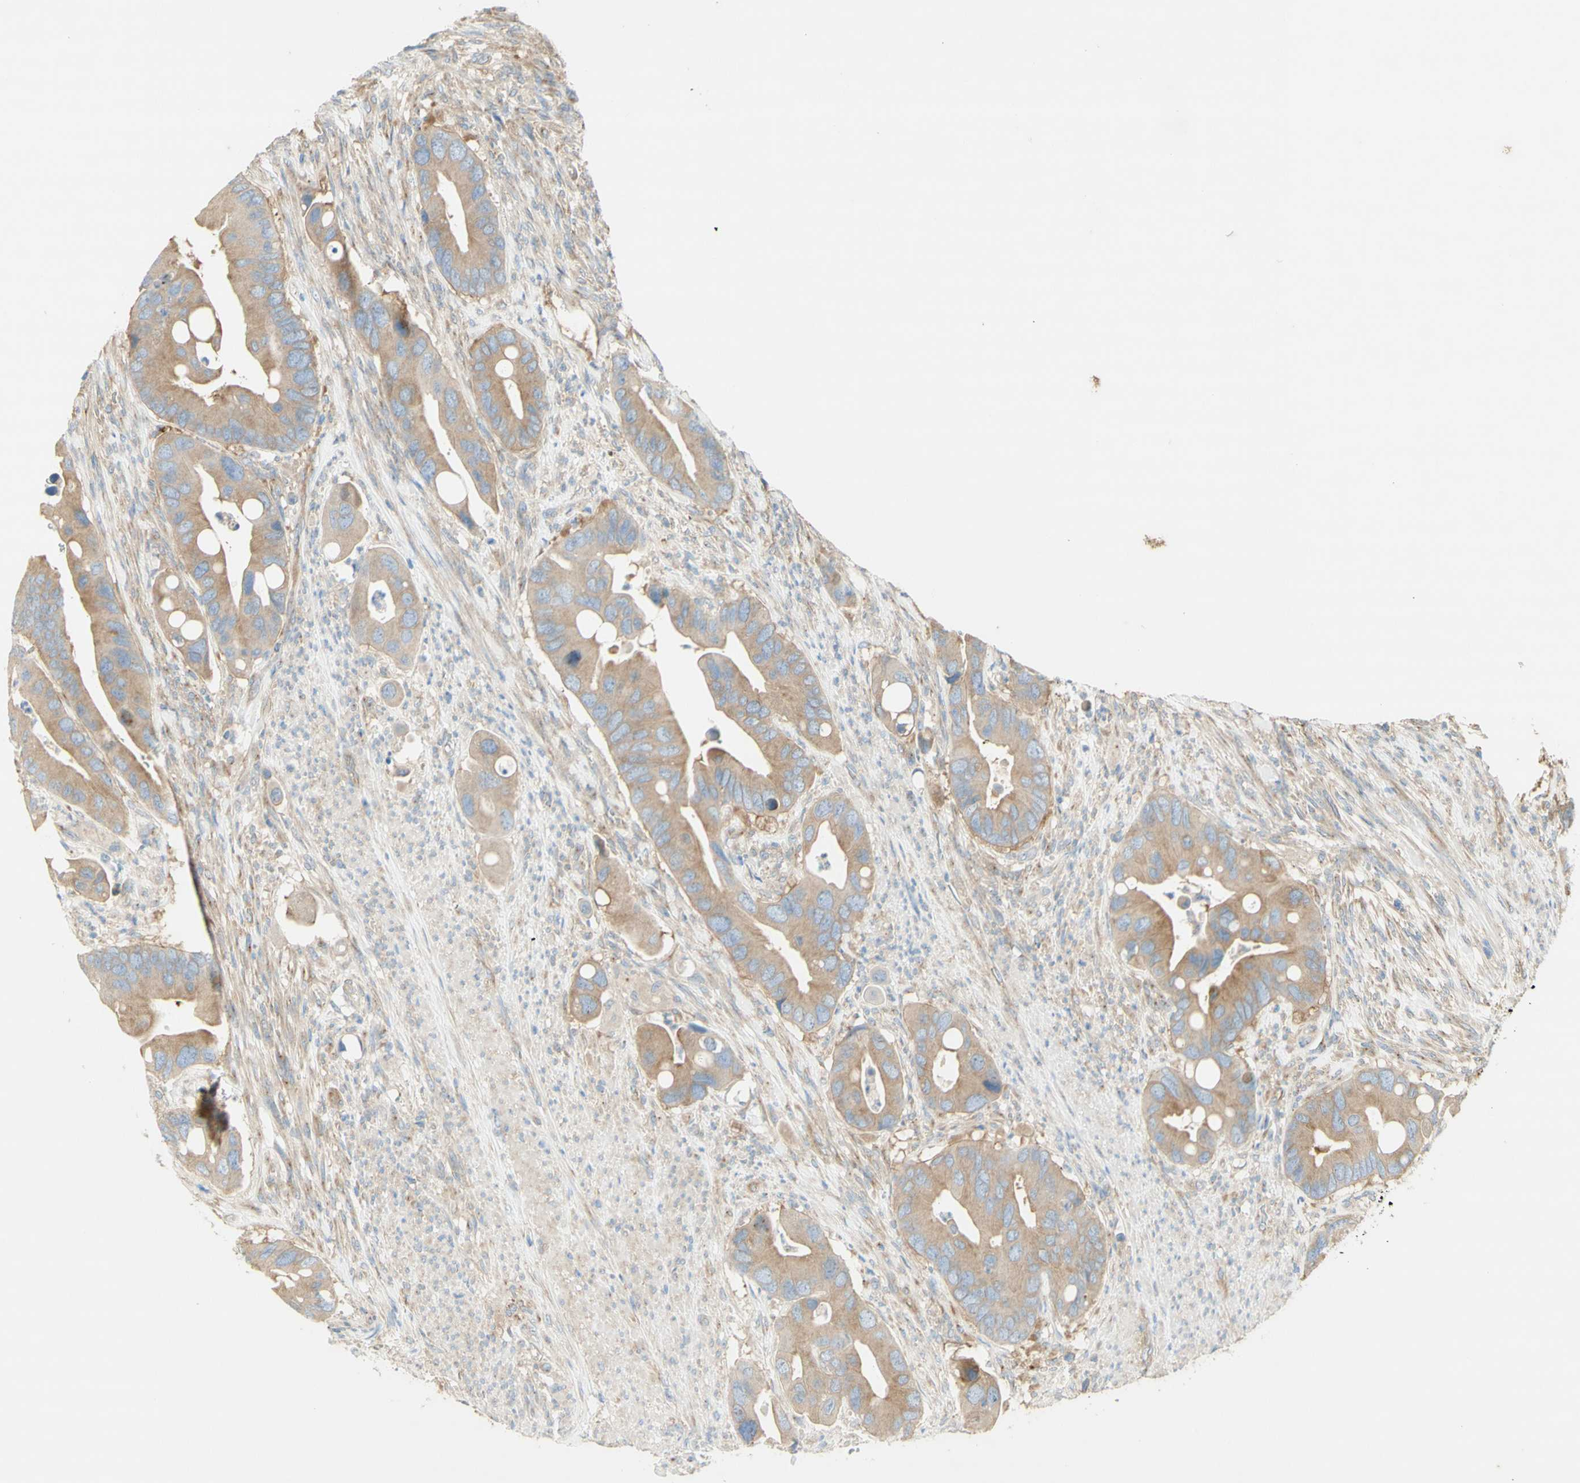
{"staining": {"intensity": "weak", "quantity": ">75%", "location": "cytoplasmic/membranous"}, "tissue": "colorectal cancer", "cell_type": "Tumor cells", "image_type": "cancer", "snomed": [{"axis": "morphology", "description": "Adenocarcinoma, NOS"}, {"axis": "topography", "description": "Rectum"}], "caption": "Immunohistochemical staining of human colorectal adenocarcinoma demonstrates low levels of weak cytoplasmic/membranous protein positivity in approximately >75% of tumor cells.", "gene": "DYNC1H1", "patient": {"sex": "female", "age": 57}}